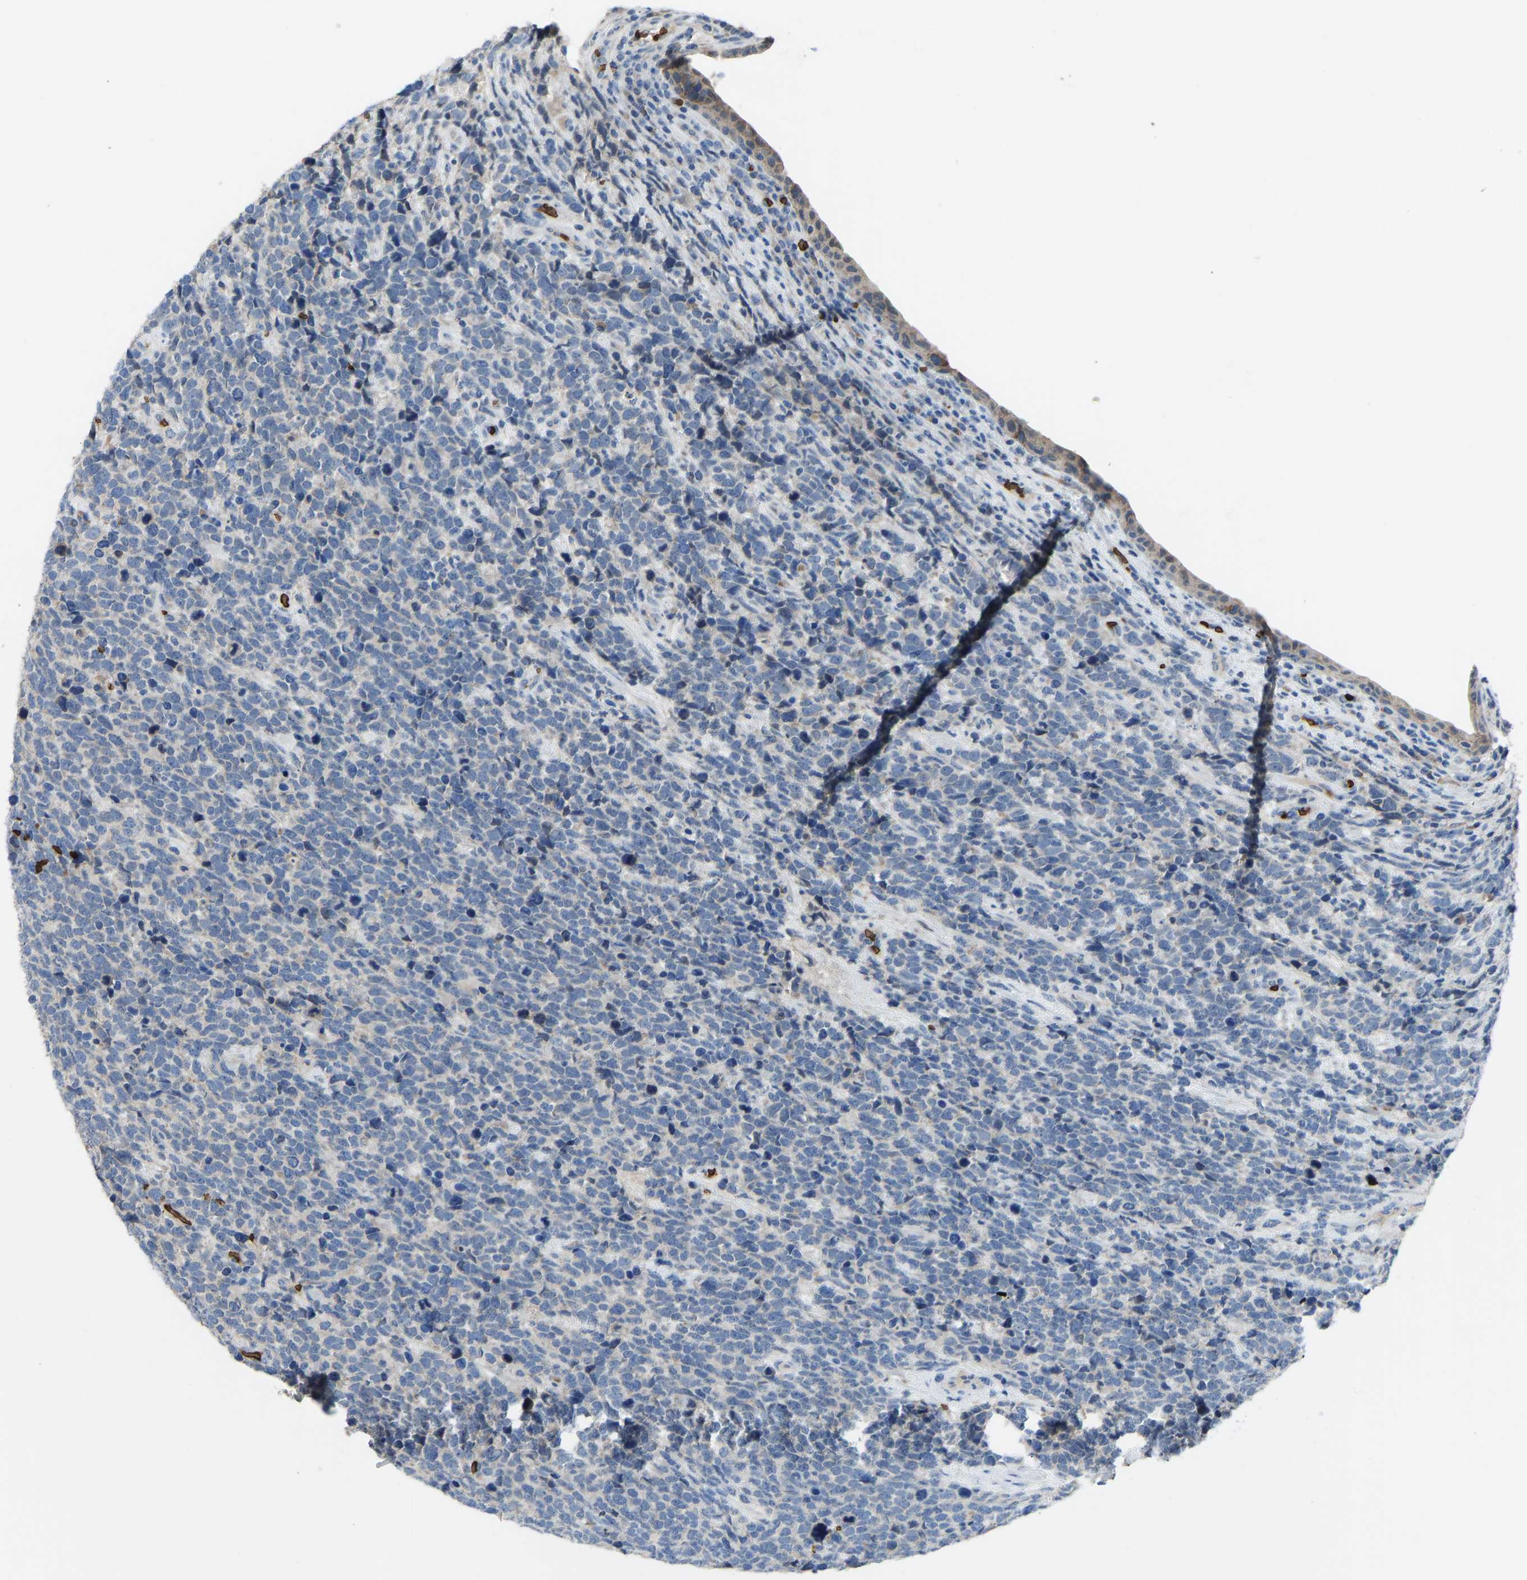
{"staining": {"intensity": "negative", "quantity": "none", "location": "none"}, "tissue": "urothelial cancer", "cell_type": "Tumor cells", "image_type": "cancer", "snomed": [{"axis": "morphology", "description": "Urothelial carcinoma, High grade"}, {"axis": "topography", "description": "Urinary bladder"}], "caption": "The image reveals no significant staining in tumor cells of urothelial cancer. The staining is performed using DAB (3,3'-diaminobenzidine) brown chromogen with nuclei counter-stained in using hematoxylin.", "gene": "PIGS", "patient": {"sex": "female", "age": 82}}